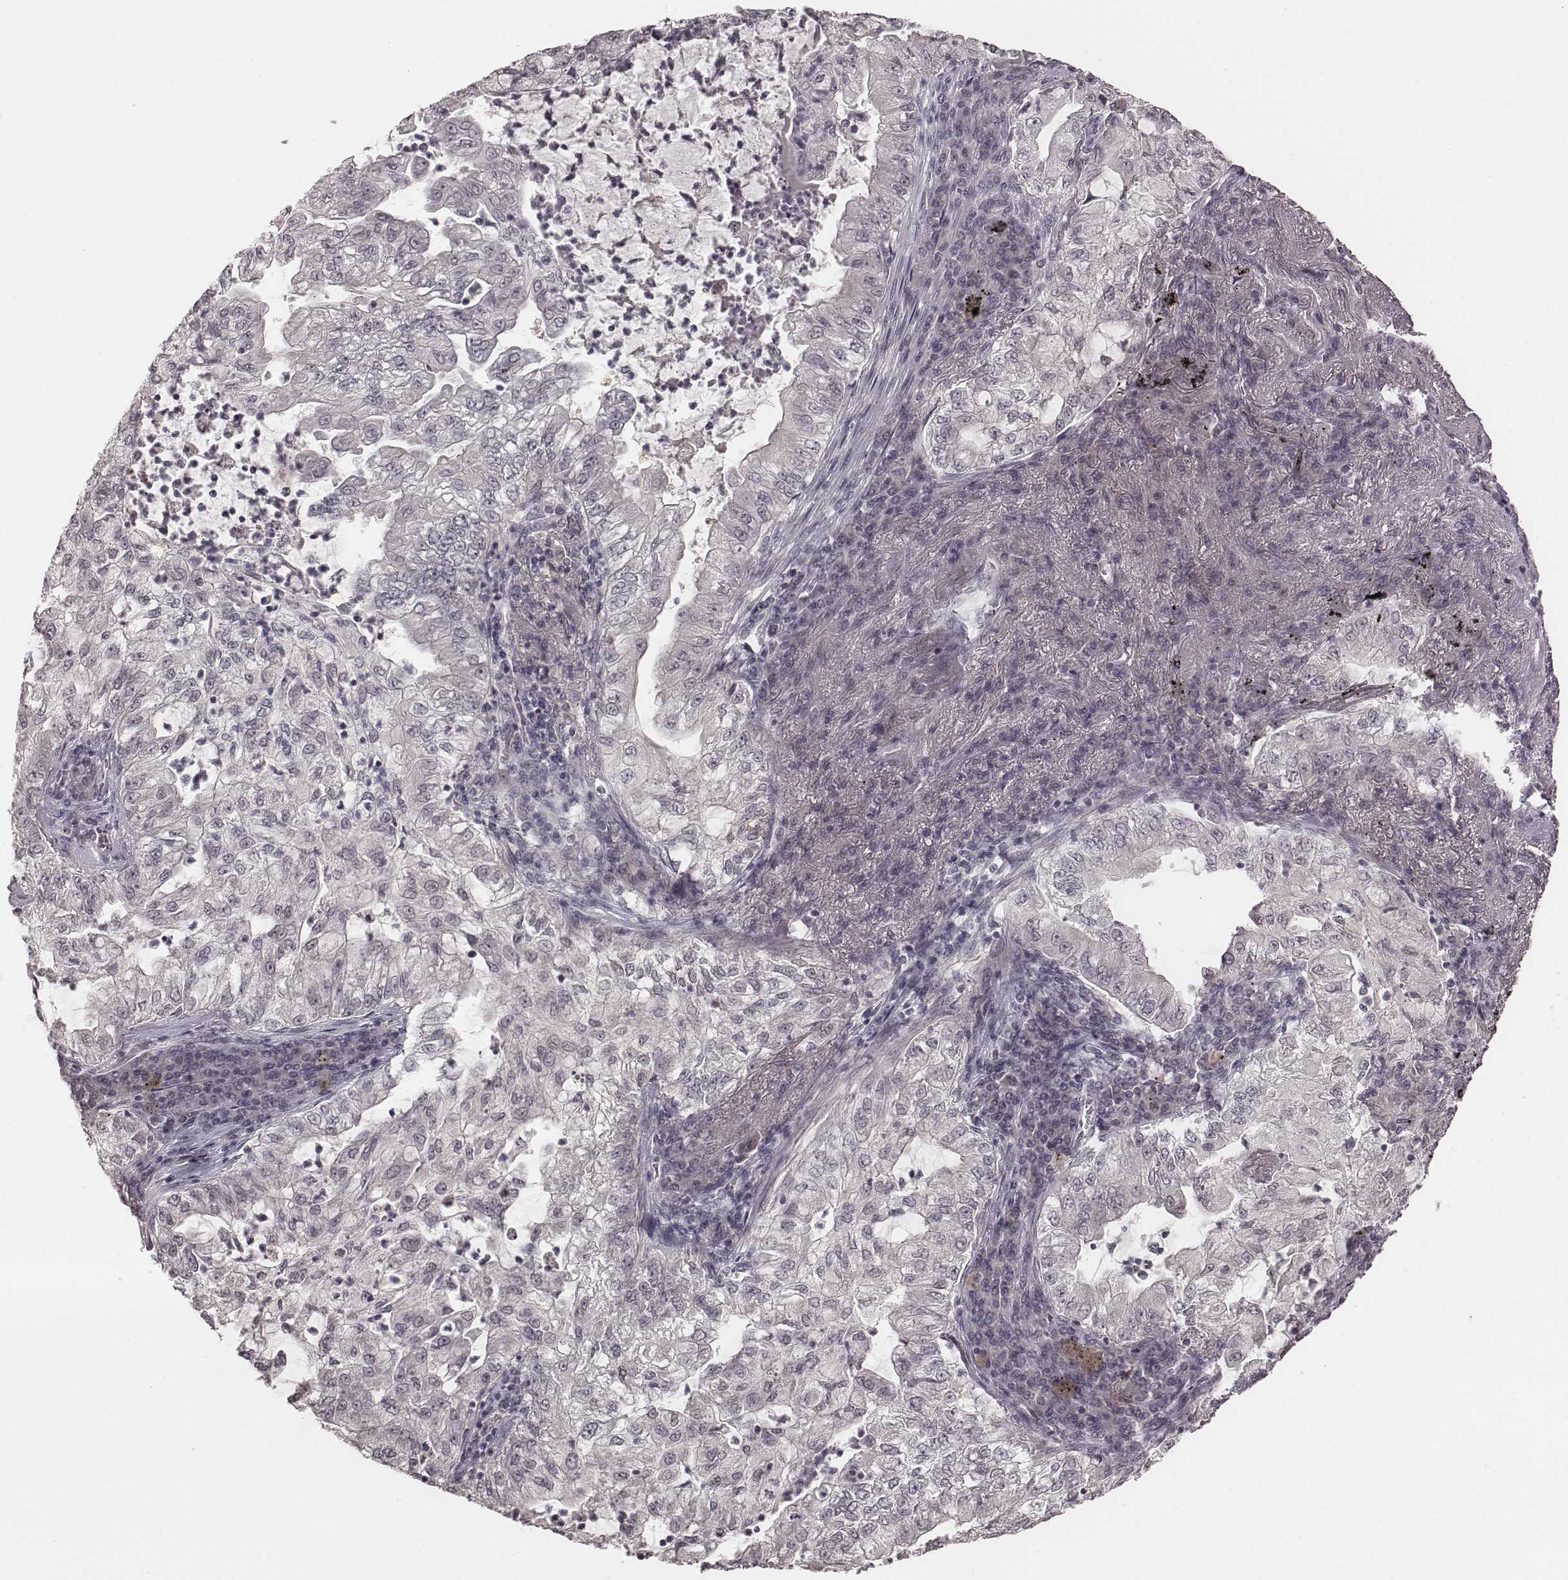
{"staining": {"intensity": "negative", "quantity": "none", "location": "none"}, "tissue": "lung cancer", "cell_type": "Tumor cells", "image_type": "cancer", "snomed": [{"axis": "morphology", "description": "Adenocarcinoma, NOS"}, {"axis": "topography", "description": "Lung"}], "caption": "IHC image of neoplastic tissue: human lung cancer stained with DAB demonstrates no significant protein staining in tumor cells.", "gene": "IQCG", "patient": {"sex": "female", "age": 73}}